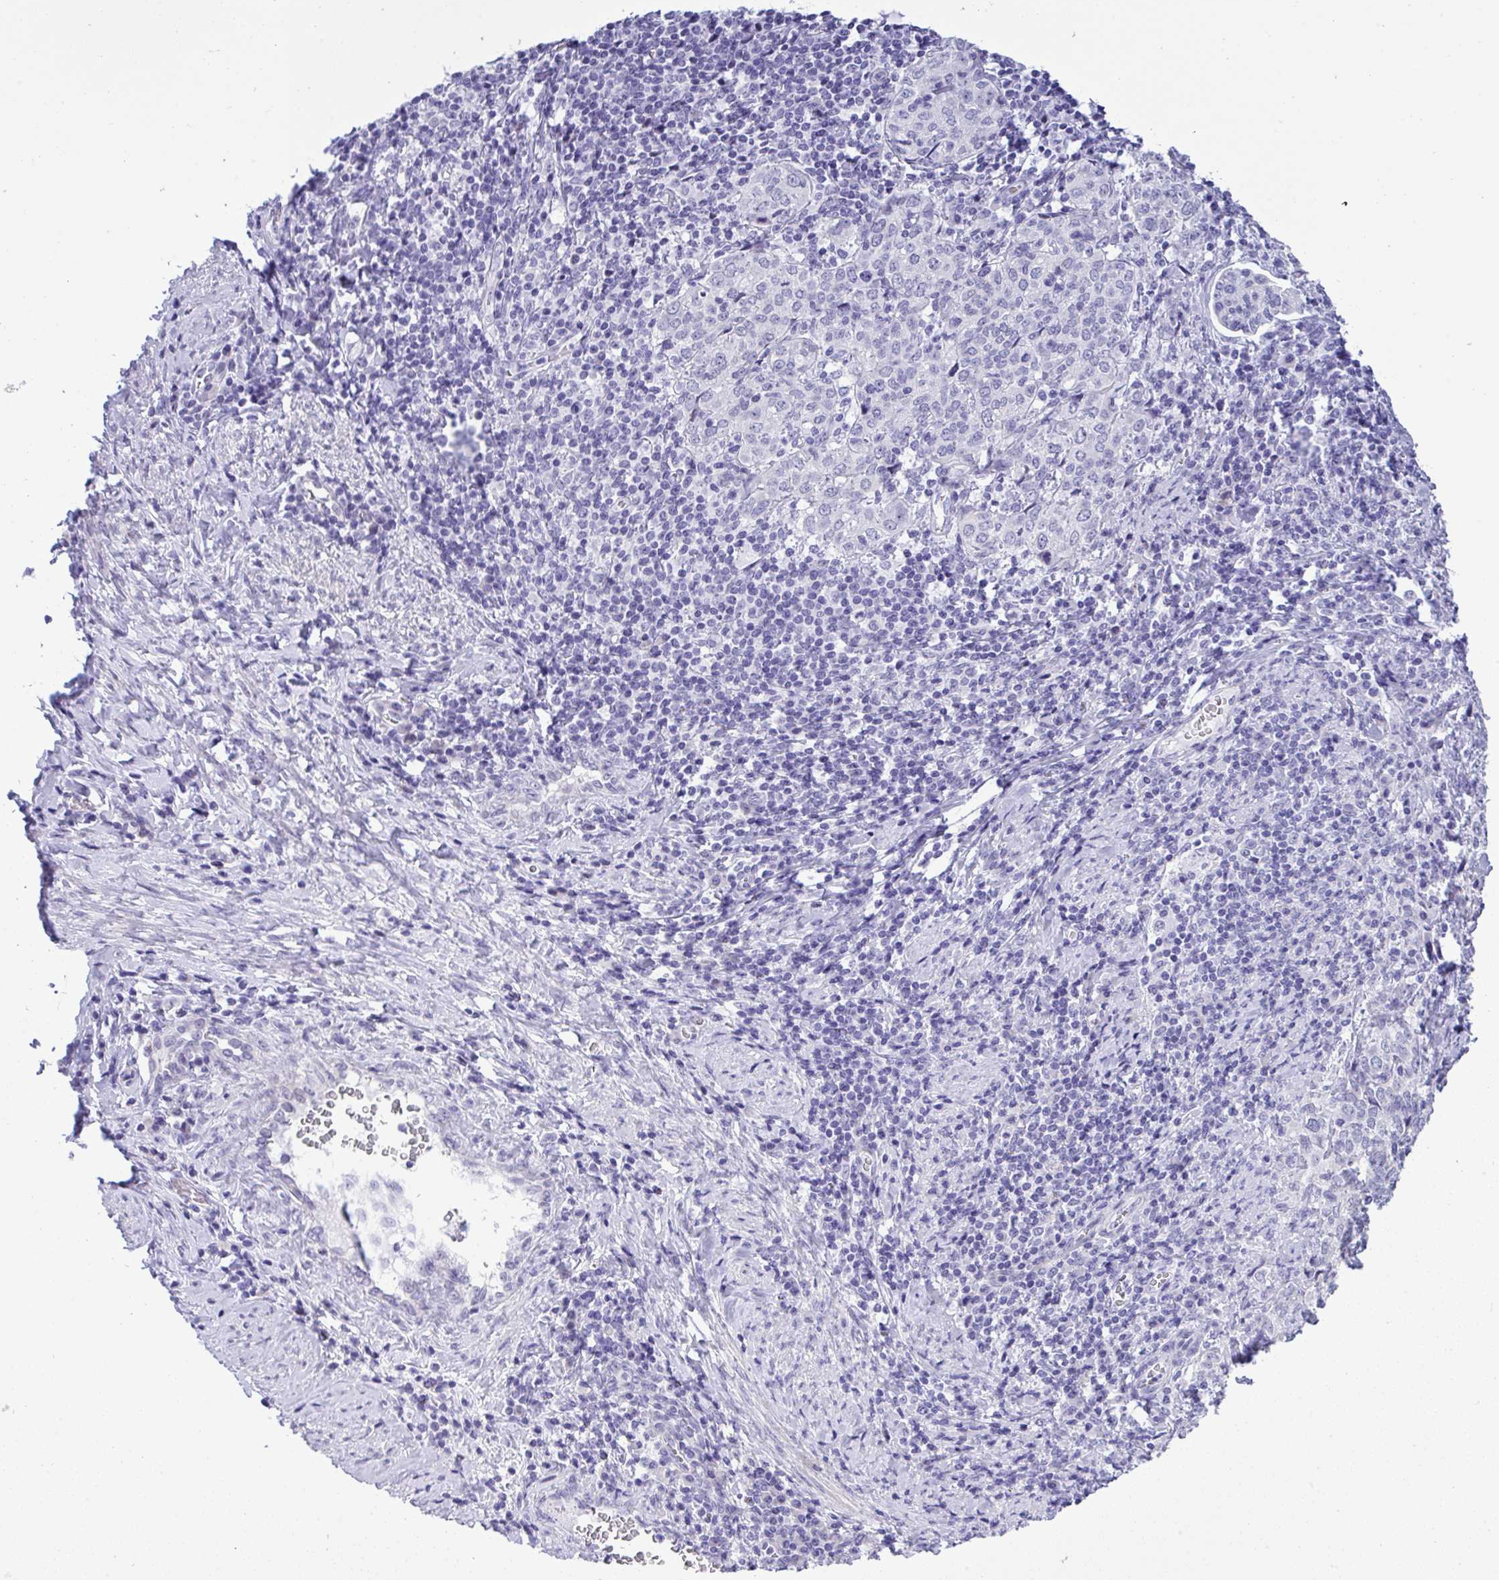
{"staining": {"intensity": "negative", "quantity": "none", "location": "none"}, "tissue": "cervical cancer", "cell_type": "Tumor cells", "image_type": "cancer", "snomed": [{"axis": "morphology", "description": "Normal tissue, NOS"}, {"axis": "morphology", "description": "Squamous cell carcinoma, NOS"}, {"axis": "topography", "description": "Vagina"}, {"axis": "topography", "description": "Cervix"}], "caption": "Tumor cells are negative for brown protein staining in squamous cell carcinoma (cervical).", "gene": "YBX2", "patient": {"sex": "female", "age": 45}}